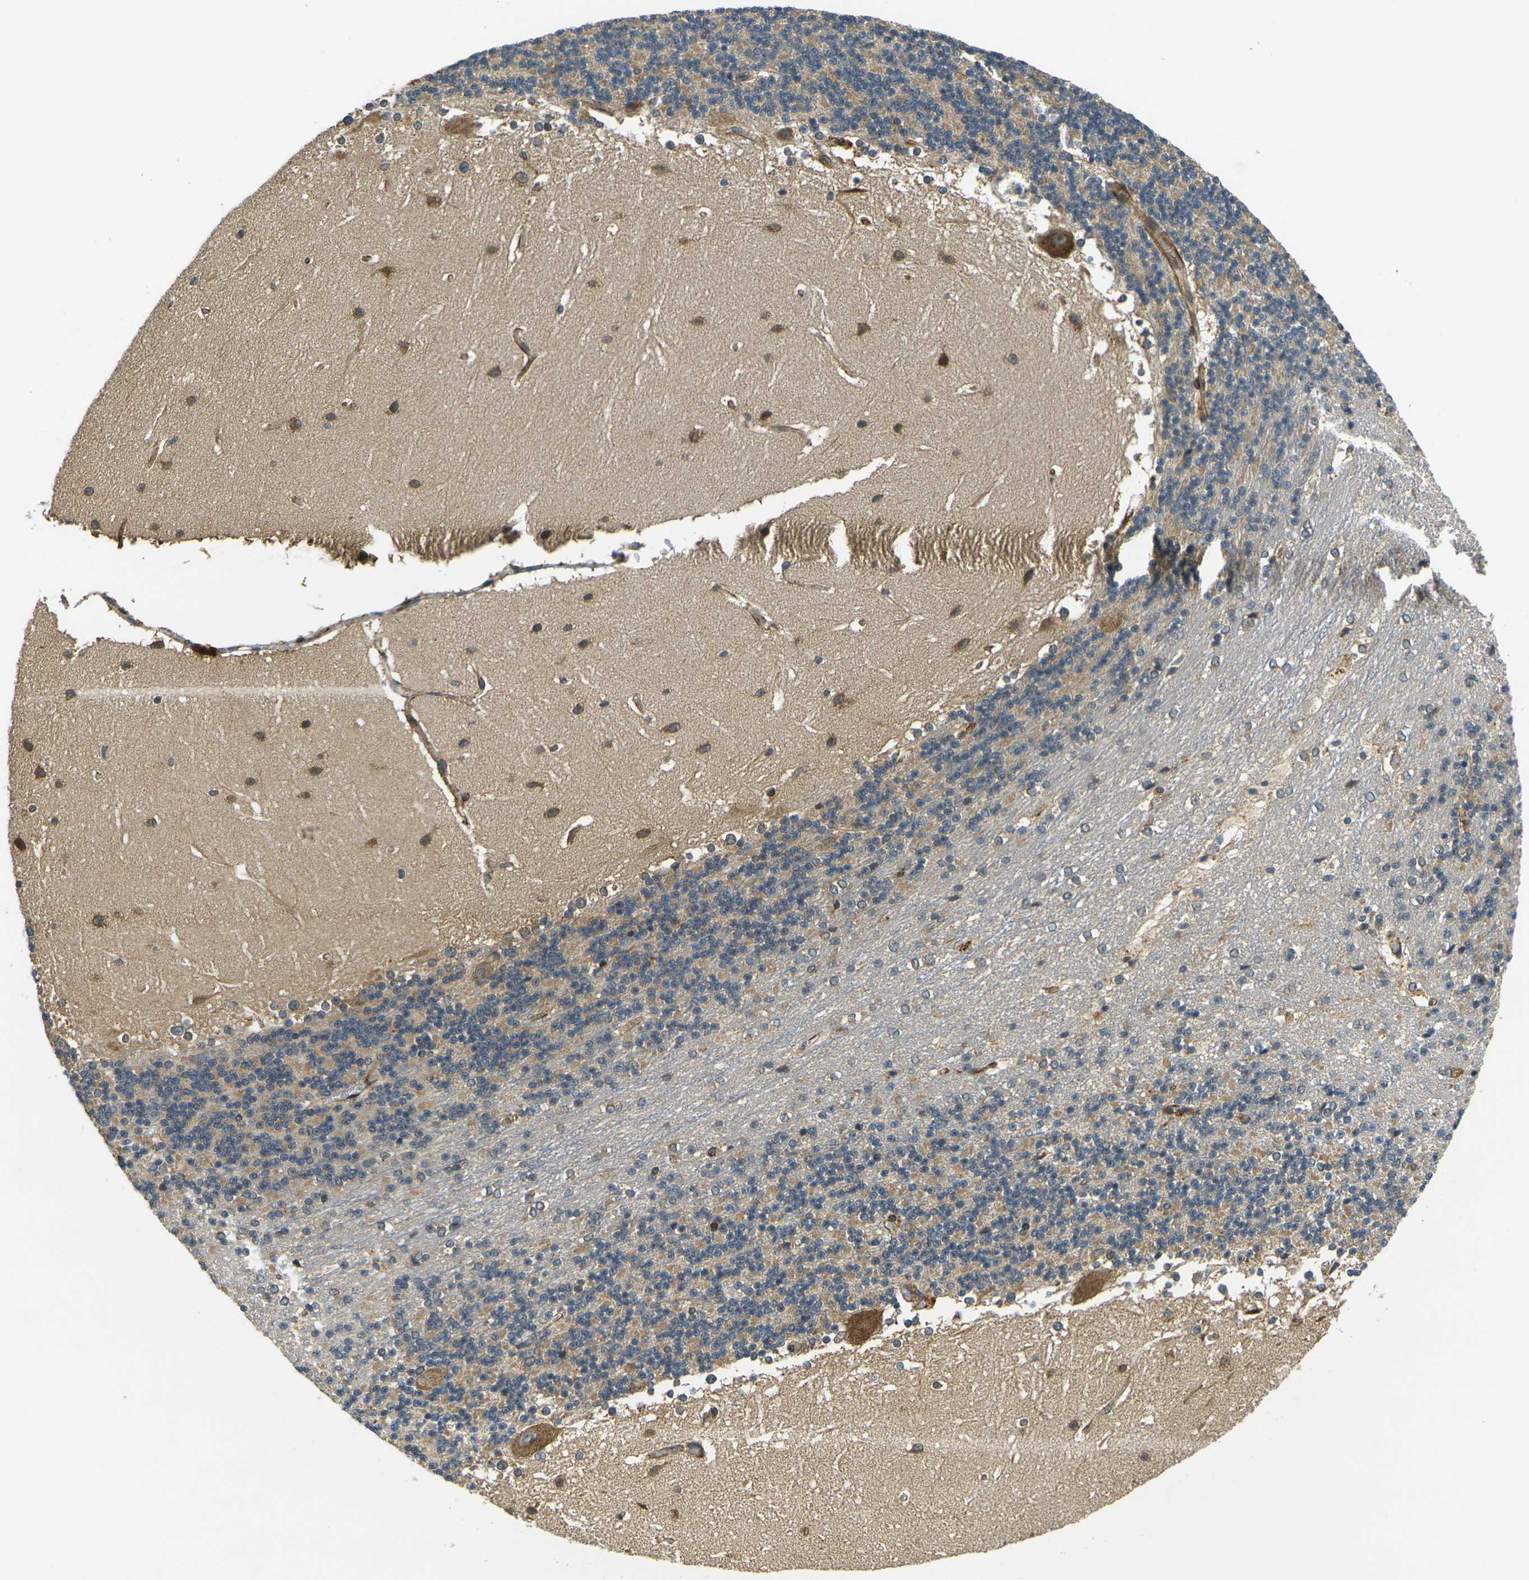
{"staining": {"intensity": "weak", "quantity": "25%-75%", "location": "cytoplasmic/membranous"}, "tissue": "cerebellum", "cell_type": "Cells in granular layer", "image_type": "normal", "snomed": [{"axis": "morphology", "description": "Normal tissue, NOS"}, {"axis": "topography", "description": "Cerebellum"}], "caption": "Cerebellum stained with immunohistochemistry (IHC) exhibits weak cytoplasmic/membranous staining in approximately 25%-75% of cells in granular layer. Nuclei are stained in blue.", "gene": "FUT11", "patient": {"sex": "female", "age": 19}}